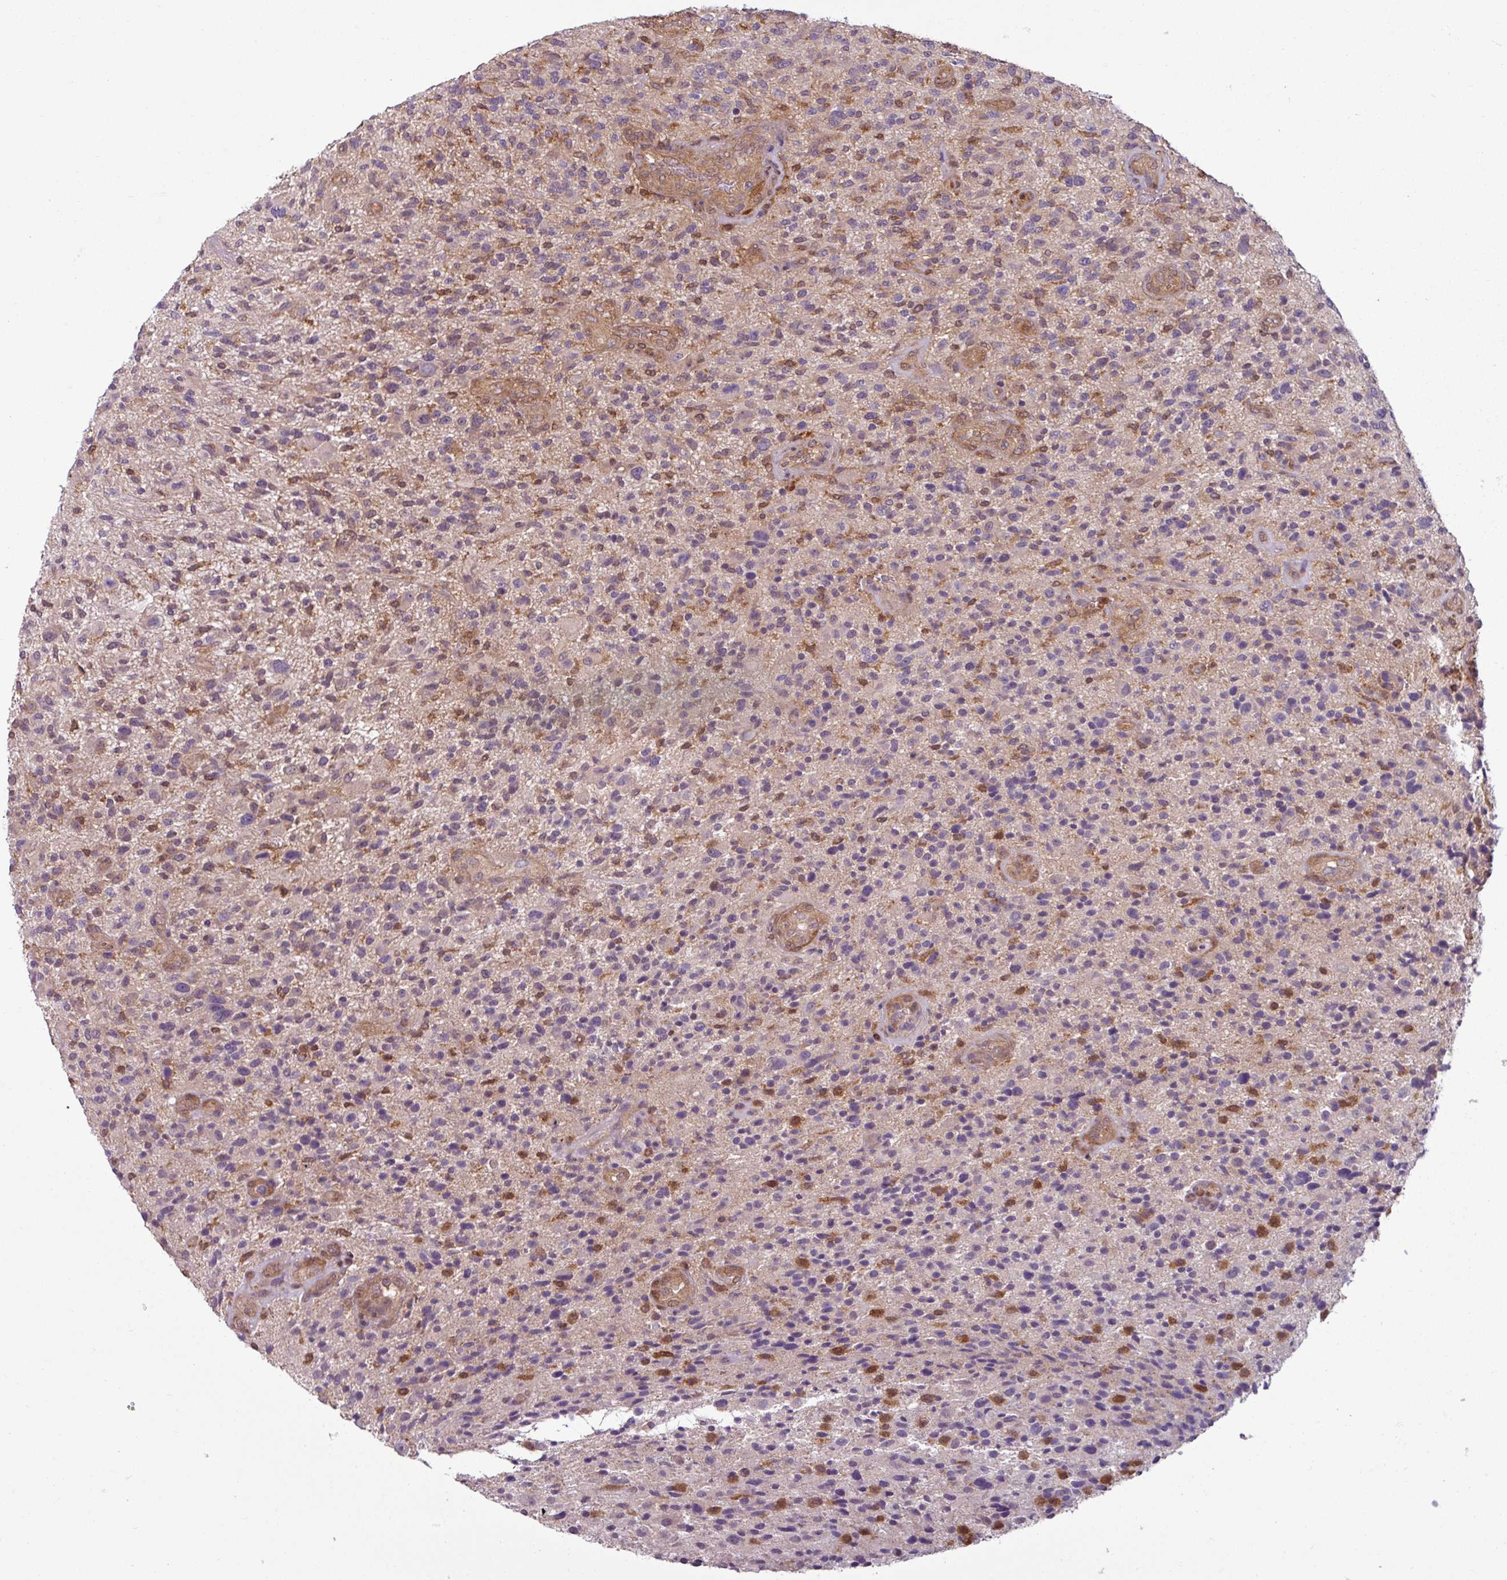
{"staining": {"intensity": "weak", "quantity": "<25%", "location": "cytoplasmic/membranous"}, "tissue": "glioma", "cell_type": "Tumor cells", "image_type": "cancer", "snomed": [{"axis": "morphology", "description": "Glioma, malignant, High grade"}, {"axis": "topography", "description": "Brain"}], "caption": "Immunohistochemistry (IHC) of human glioma reveals no positivity in tumor cells. (DAB immunohistochemistry (IHC) with hematoxylin counter stain).", "gene": "SH3BGRL", "patient": {"sex": "male", "age": 47}}